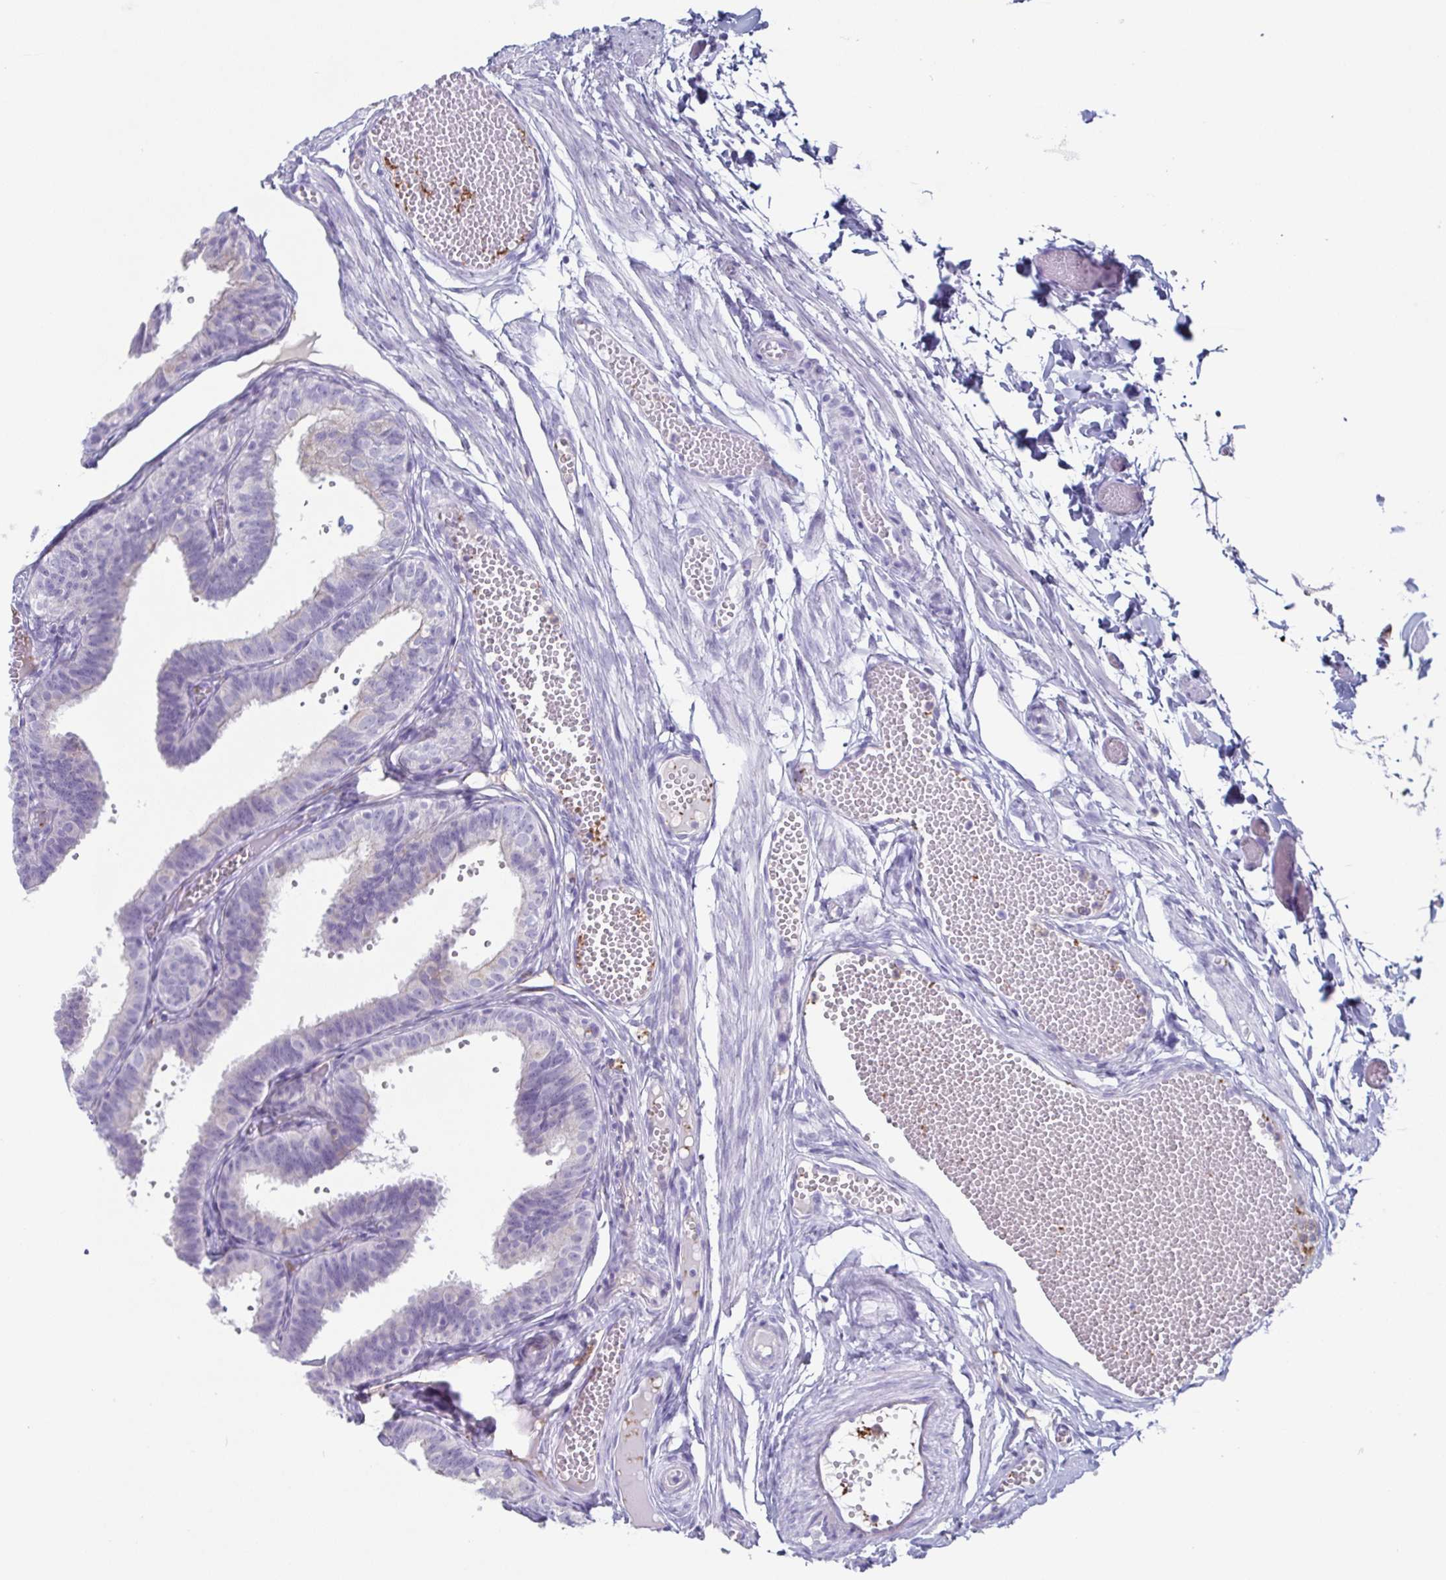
{"staining": {"intensity": "negative", "quantity": "none", "location": "none"}, "tissue": "fallopian tube", "cell_type": "Glandular cells", "image_type": "normal", "snomed": [{"axis": "morphology", "description": "Normal tissue, NOS"}, {"axis": "topography", "description": "Fallopian tube"}], "caption": "Micrograph shows no significant protein positivity in glandular cells of unremarkable fallopian tube.", "gene": "LYRM2", "patient": {"sex": "female", "age": 25}}